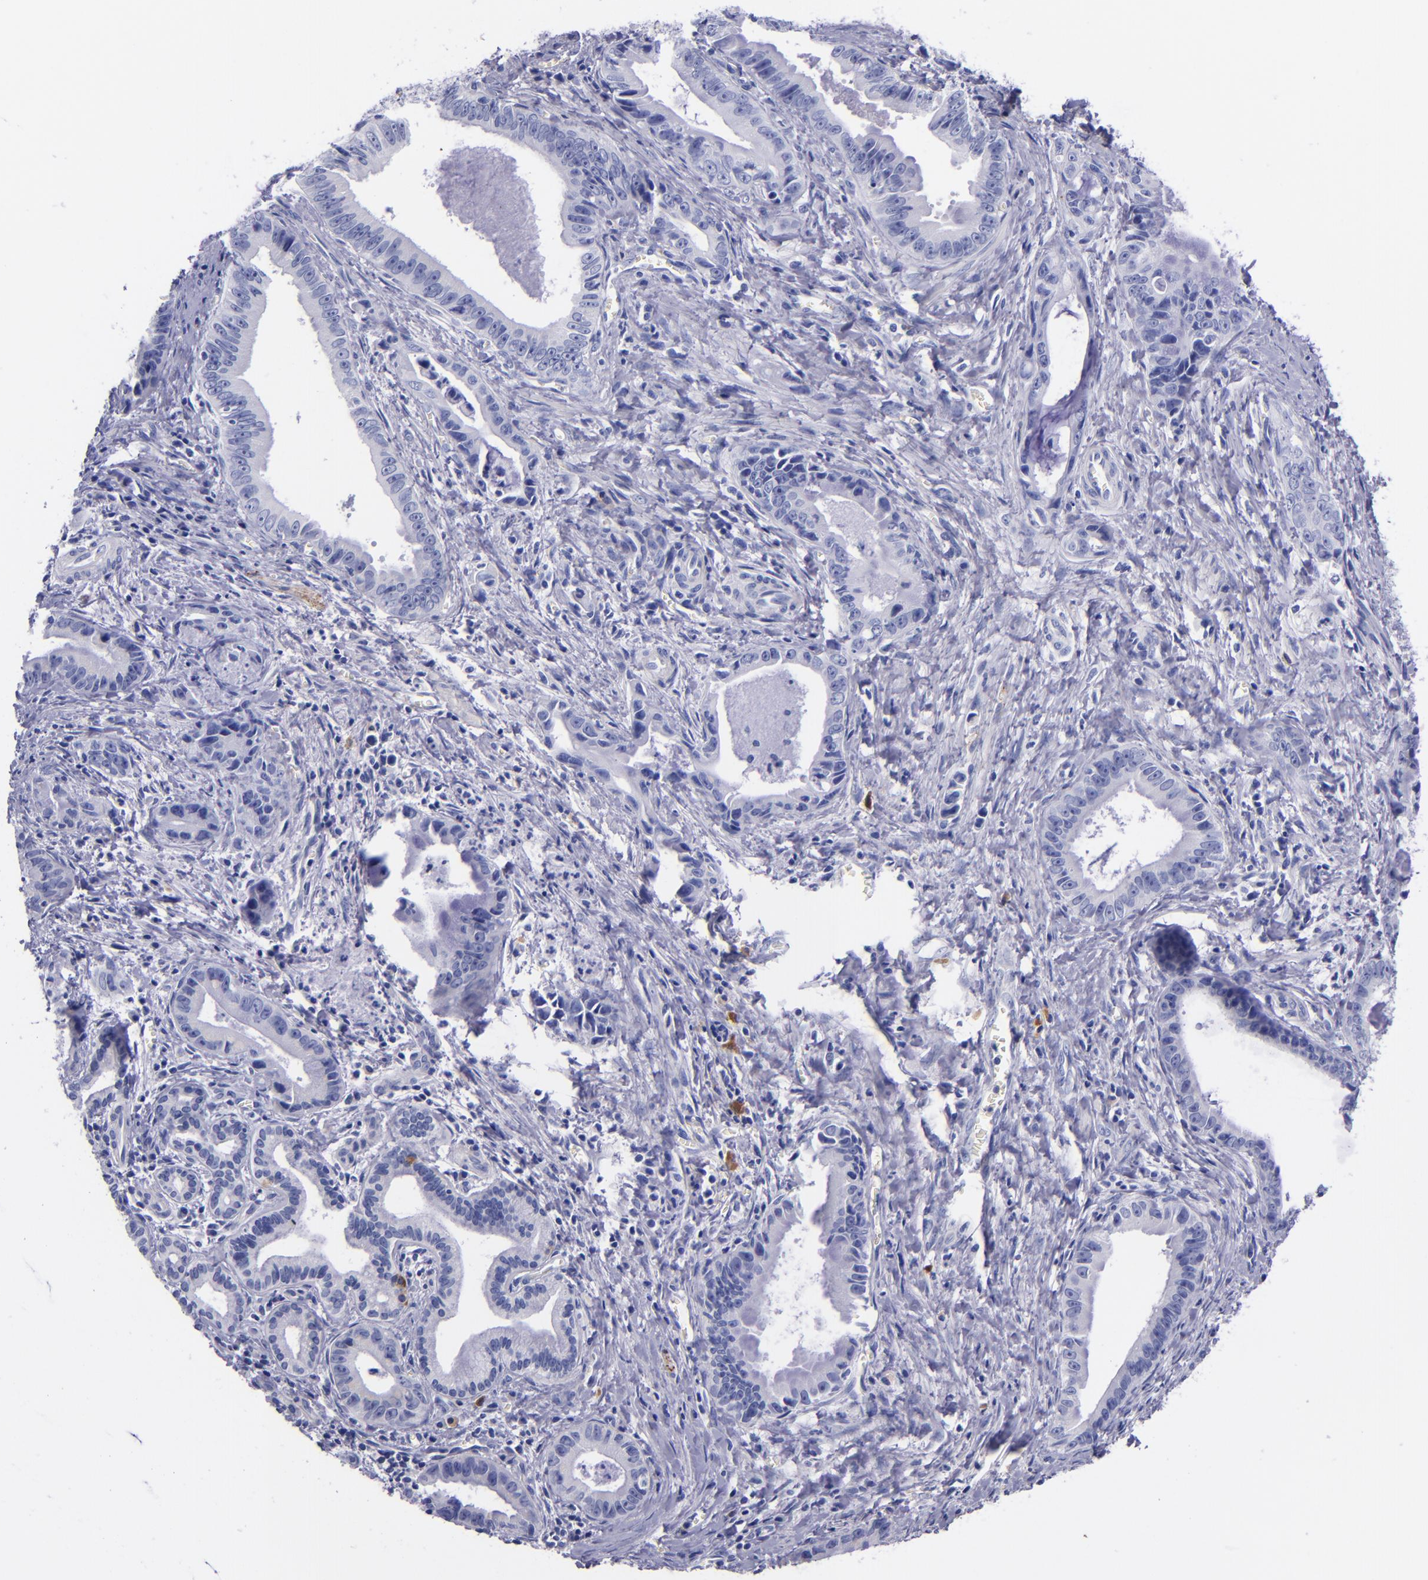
{"staining": {"intensity": "negative", "quantity": "none", "location": "none"}, "tissue": "liver cancer", "cell_type": "Tumor cells", "image_type": "cancer", "snomed": [{"axis": "morphology", "description": "Cholangiocarcinoma"}, {"axis": "topography", "description": "Liver"}], "caption": "Immunohistochemistry (IHC) photomicrograph of neoplastic tissue: liver cancer stained with DAB shows no significant protein expression in tumor cells. (Brightfield microscopy of DAB (3,3'-diaminobenzidine) IHC at high magnification).", "gene": "SV2A", "patient": {"sex": "female", "age": 55}}